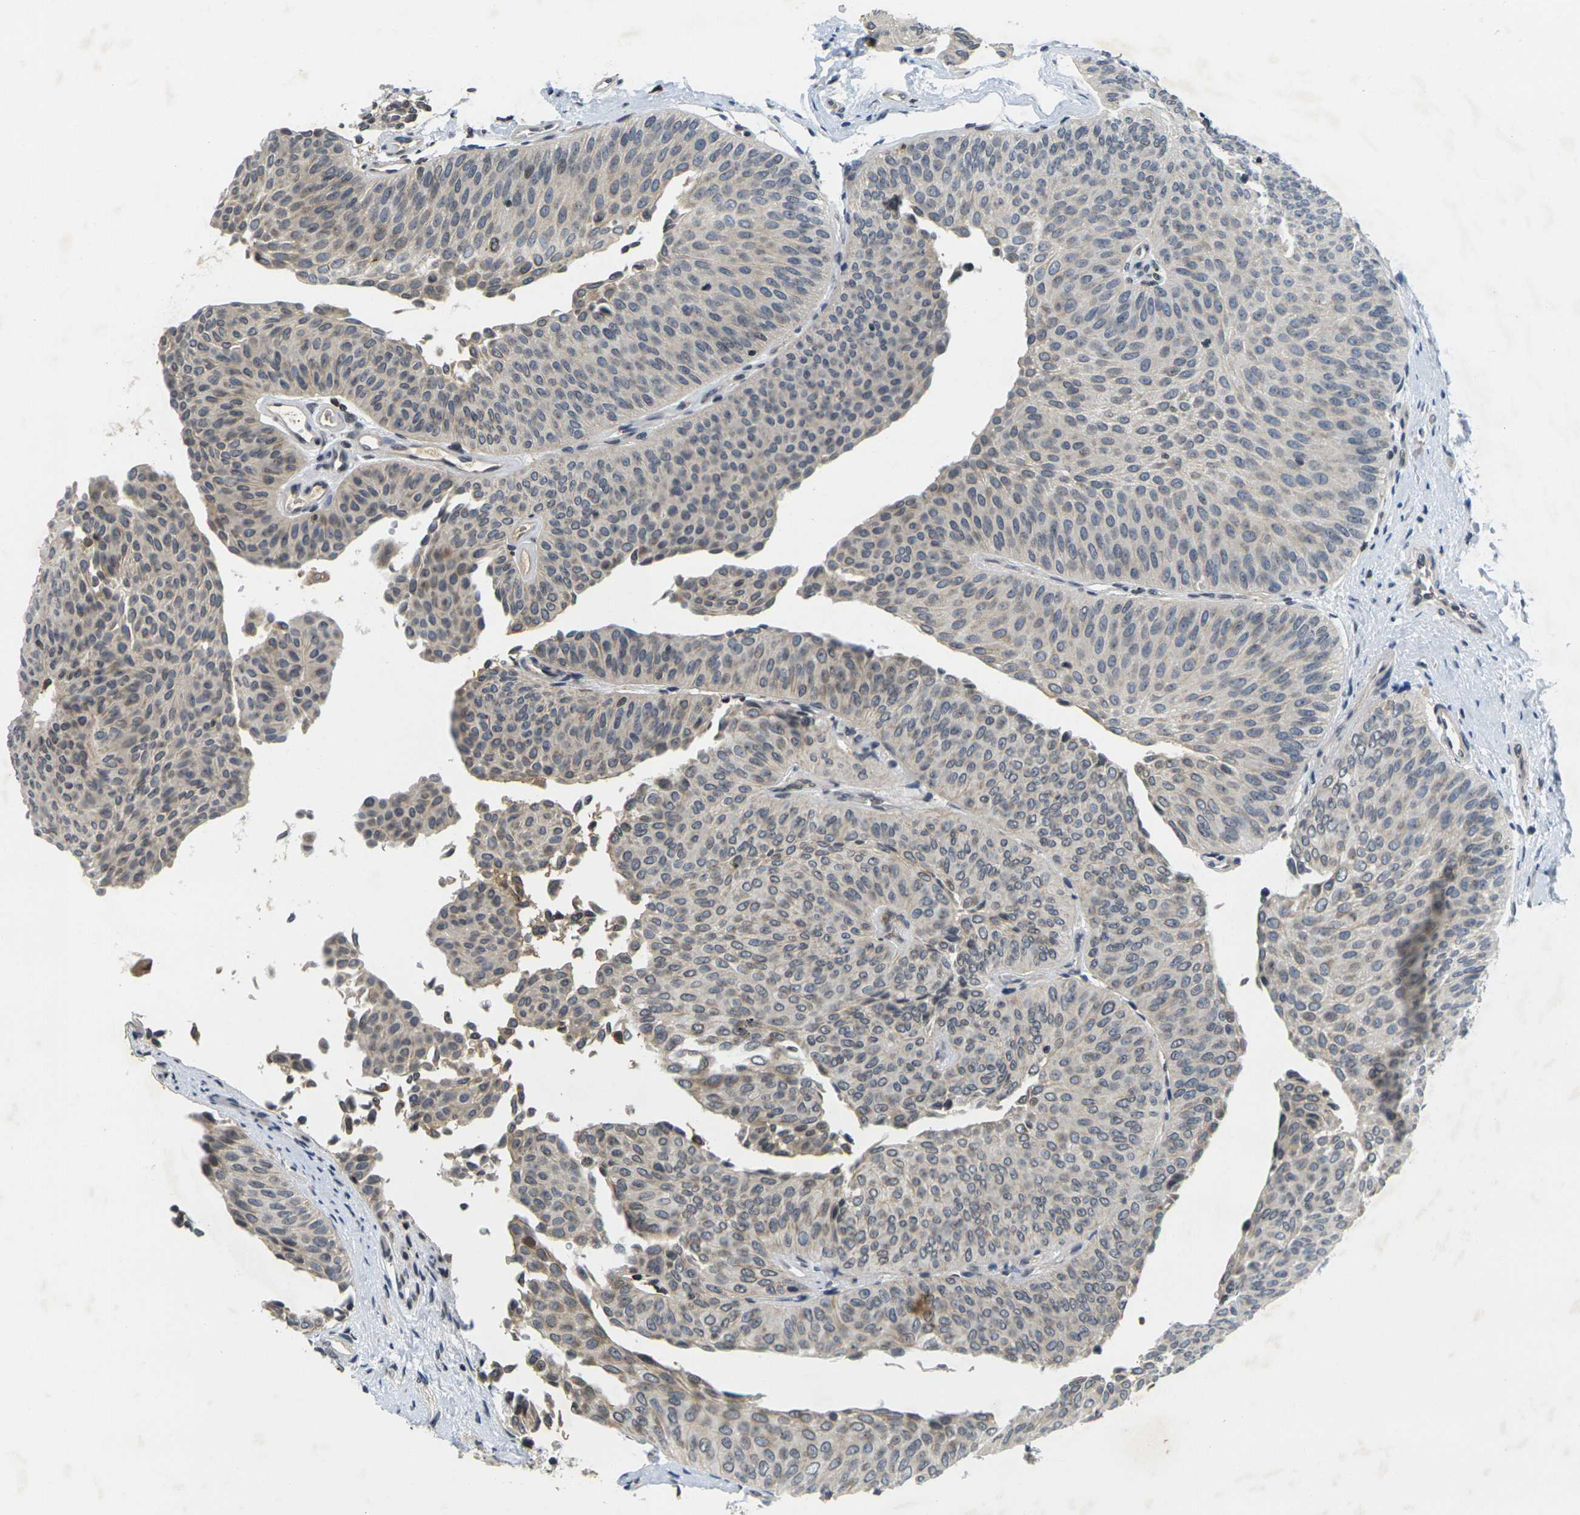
{"staining": {"intensity": "negative", "quantity": "none", "location": "none"}, "tissue": "urothelial cancer", "cell_type": "Tumor cells", "image_type": "cancer", "snomed": [{"axis": "morphology", "description": "Urothelial carcinoma, Low grade"}, {"axis": "topography", "description": "Urinary bladder"}], "caption": "DAB (3,3'-diaminobenzidine) immunohistochemical staining of human urothelial cancer demonstrates no significant positivity in tumor cells.", "gene": "C1QC", "patient": {"sex": "female", "age": 60}}